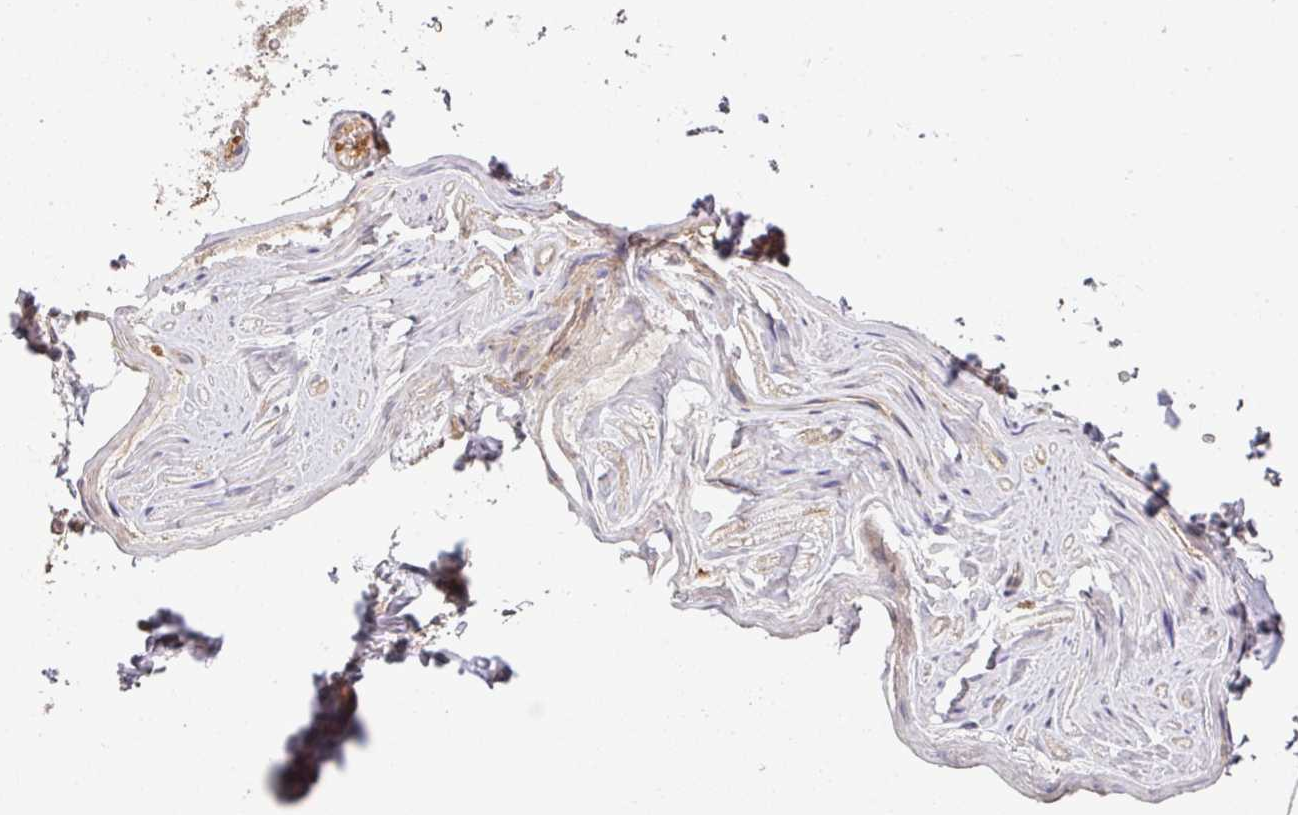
{"staining": {"intensity": "weak", "quantity": "25%-75%", "location": "cytoplasmic/membranous"}, "tissue": "adipose tissue", "cell_type": "Adipocytes", "image_type": "normal", "snomed": [{"axis": "morphology", "description": "Normal tissue, NOS"}, {"axis": "topography", "description": "Vascular tissue"}, {"axis": "topography", "description": "Peripheral nerve tissue"}], "caption": "An immunohistochemistry micrograph of benign tissue is shown. Protein staining in brown labels weak cytoplasmic/membranous positivity in adipose tissue within adipocytes. Using DAB (3,3'-diaminobenzidine) (brown) and hematoxylin (blue) stains, captured at high magnification using brightfield microscopy.", "gene": "MALSU1", "patient": {"sex": "male", "age": 41}}